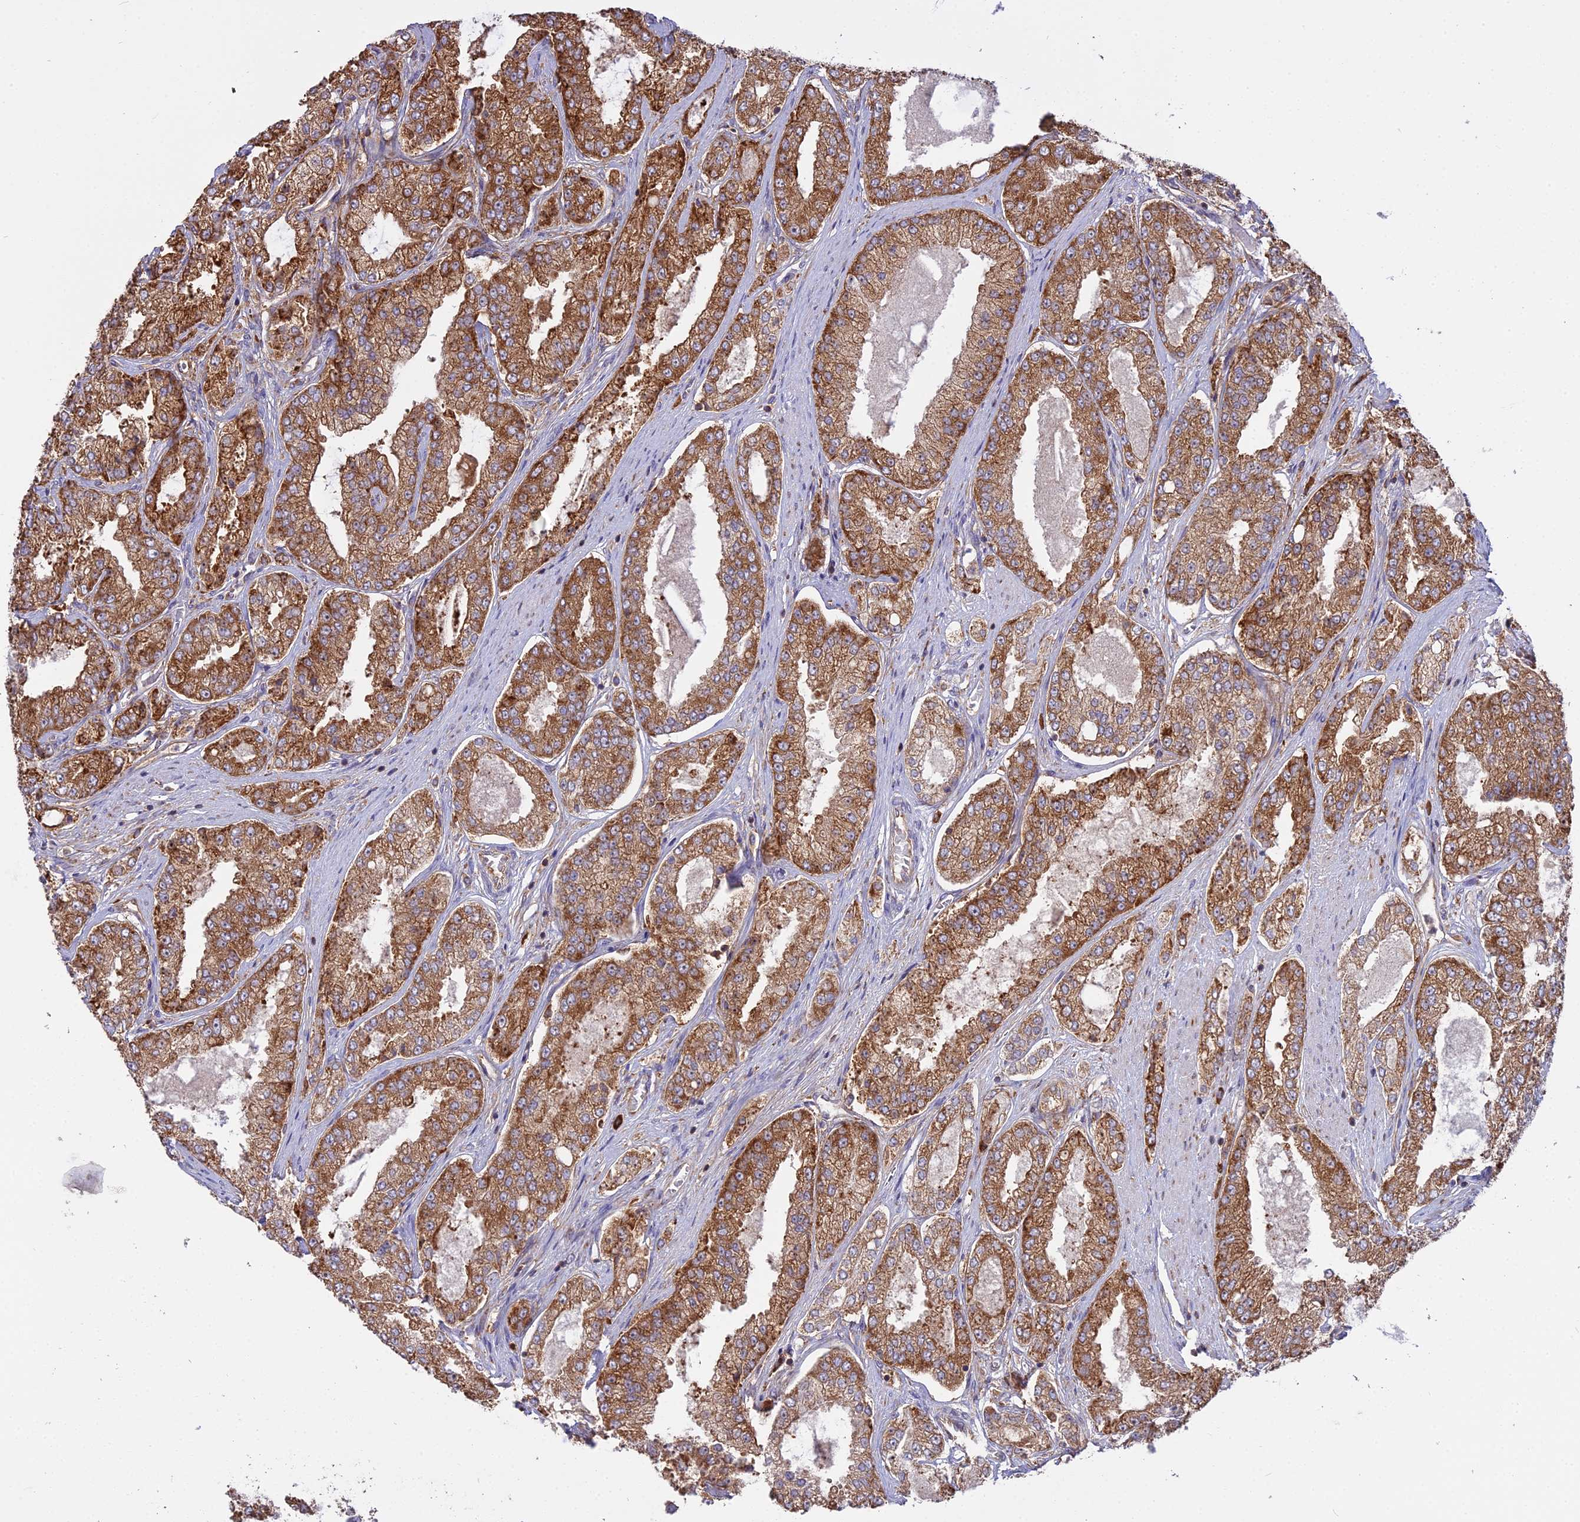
{"staining": {"intensity": "strong", "quantity": ">75%", "location": "cytoplasmic/membranous"}, "tissue": "prostate cancer", "cell_type": "Tumor cells", "image_type": "cancer", "snomed": [{"axis": "morphology", "description": "Adenocarcinoma, High grade"}, {"axis": "topography", "description": "Prostate"}], "caption": "This histopathology image demonstrates immunohistochemistry staining of human high-grade adenocarcinoma (prostate), with high strong cytoplasmic/membranous expression in approximately >75% of tumor cells.", "gene": "RPL26", "patient": {"sex": "male", "age": 71}}